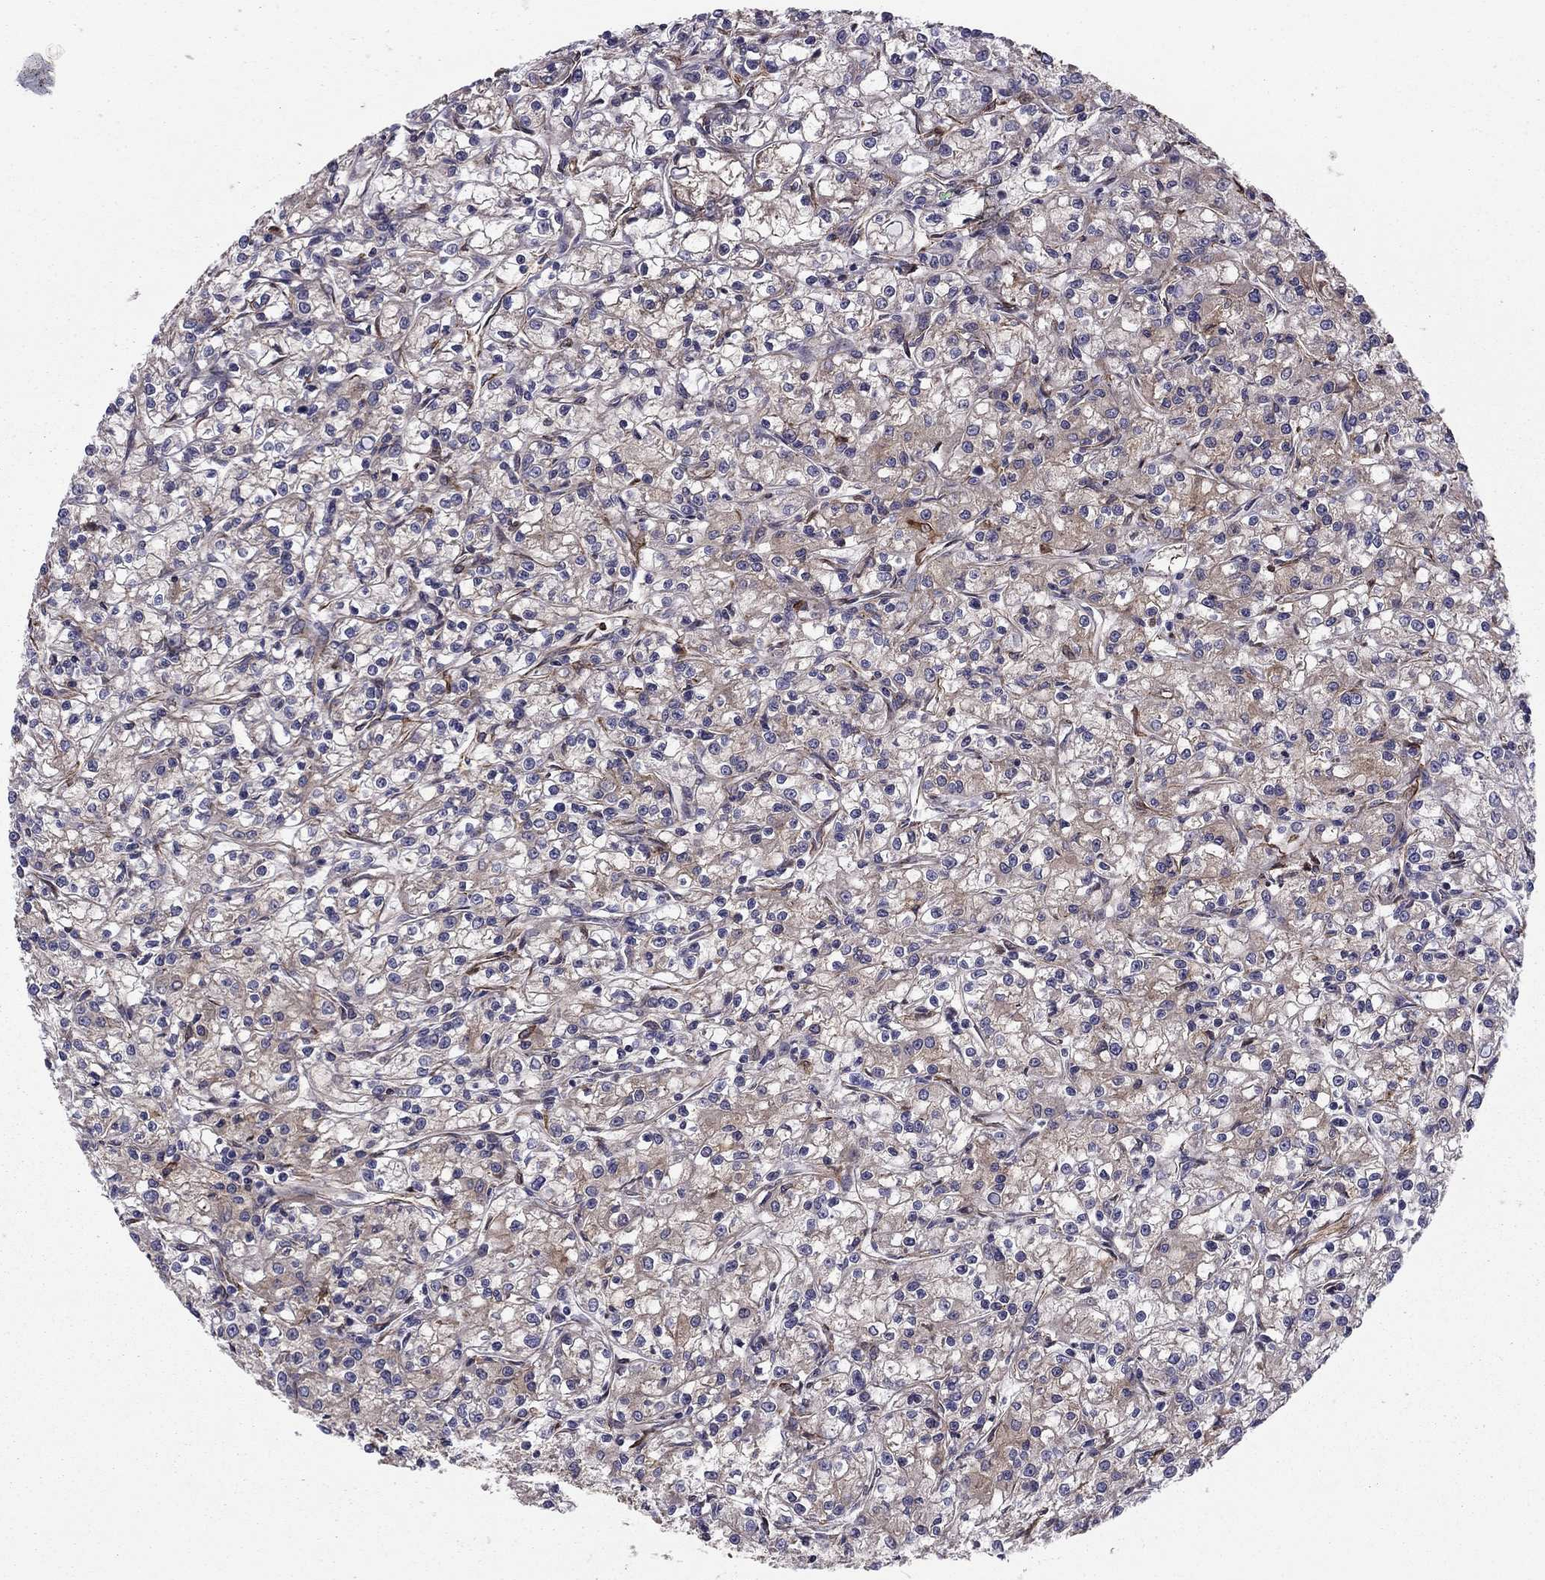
{"staining": {"intensity": "weak", "quantity": "<25%", "location": "cytoplasmic/membranous"}, "tissue": "renal cancer", "cell_type": "Tumor cells", "image_type": "cancer", "snomed": [{"axis": "morphology", "description": "Adenocarcinoma, NOS"}, {"axis": "topography", "description": "Kidney"}], "caption": "Renal cancer was stained to show a protein in brown. There is no significant expression in tumor cells.", "gene": "SHMT1", "patient": {"sex": "female", "age": 59}}